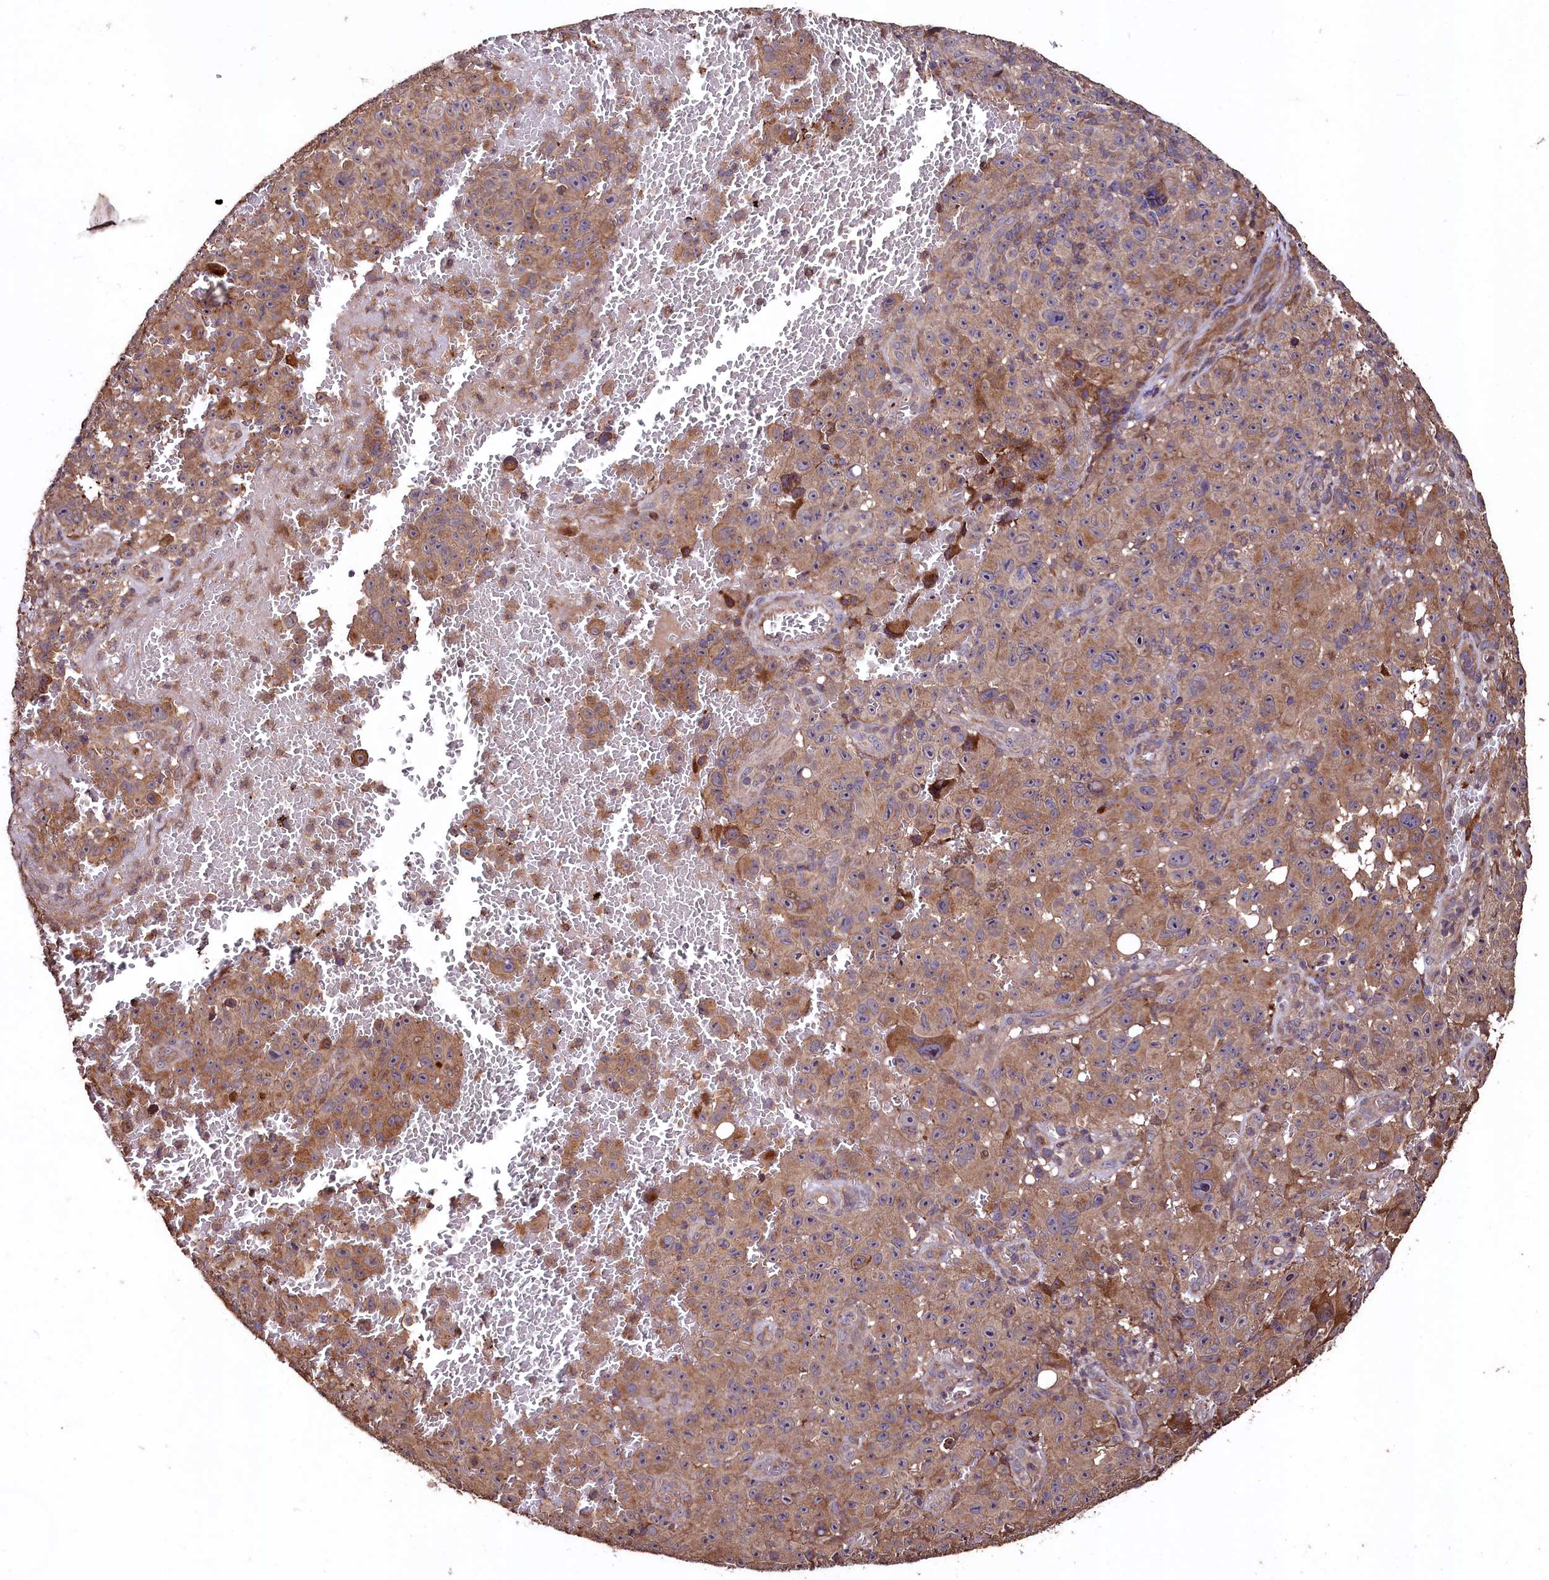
{"staining": {"intensity": "moderate", "quantity": ">75%", "location": "cytoplasmic/membranous"}, "tissue": "melanoma", "cell_type": "Tumor cells", "image_type": "cancer", "snomed": [{"axis": "morphology", "description": "Malignant melanoma, NOS"}, {"axis": "topography", "description": "Skin"}], "caption": "IHC of human malignant melanoma reveals medium levels of moderate cytoplasmic/membranous expression in approximately >75% of tumor cells. The protein of interest is stained brown, and the nuclei are stained in blue (DAB (3,3'-diaminobenzidine) IHC with brightfield microscopy, high magnification).", "gene": "TMEM98", "patient": {"sex": "female", "age": 82}}